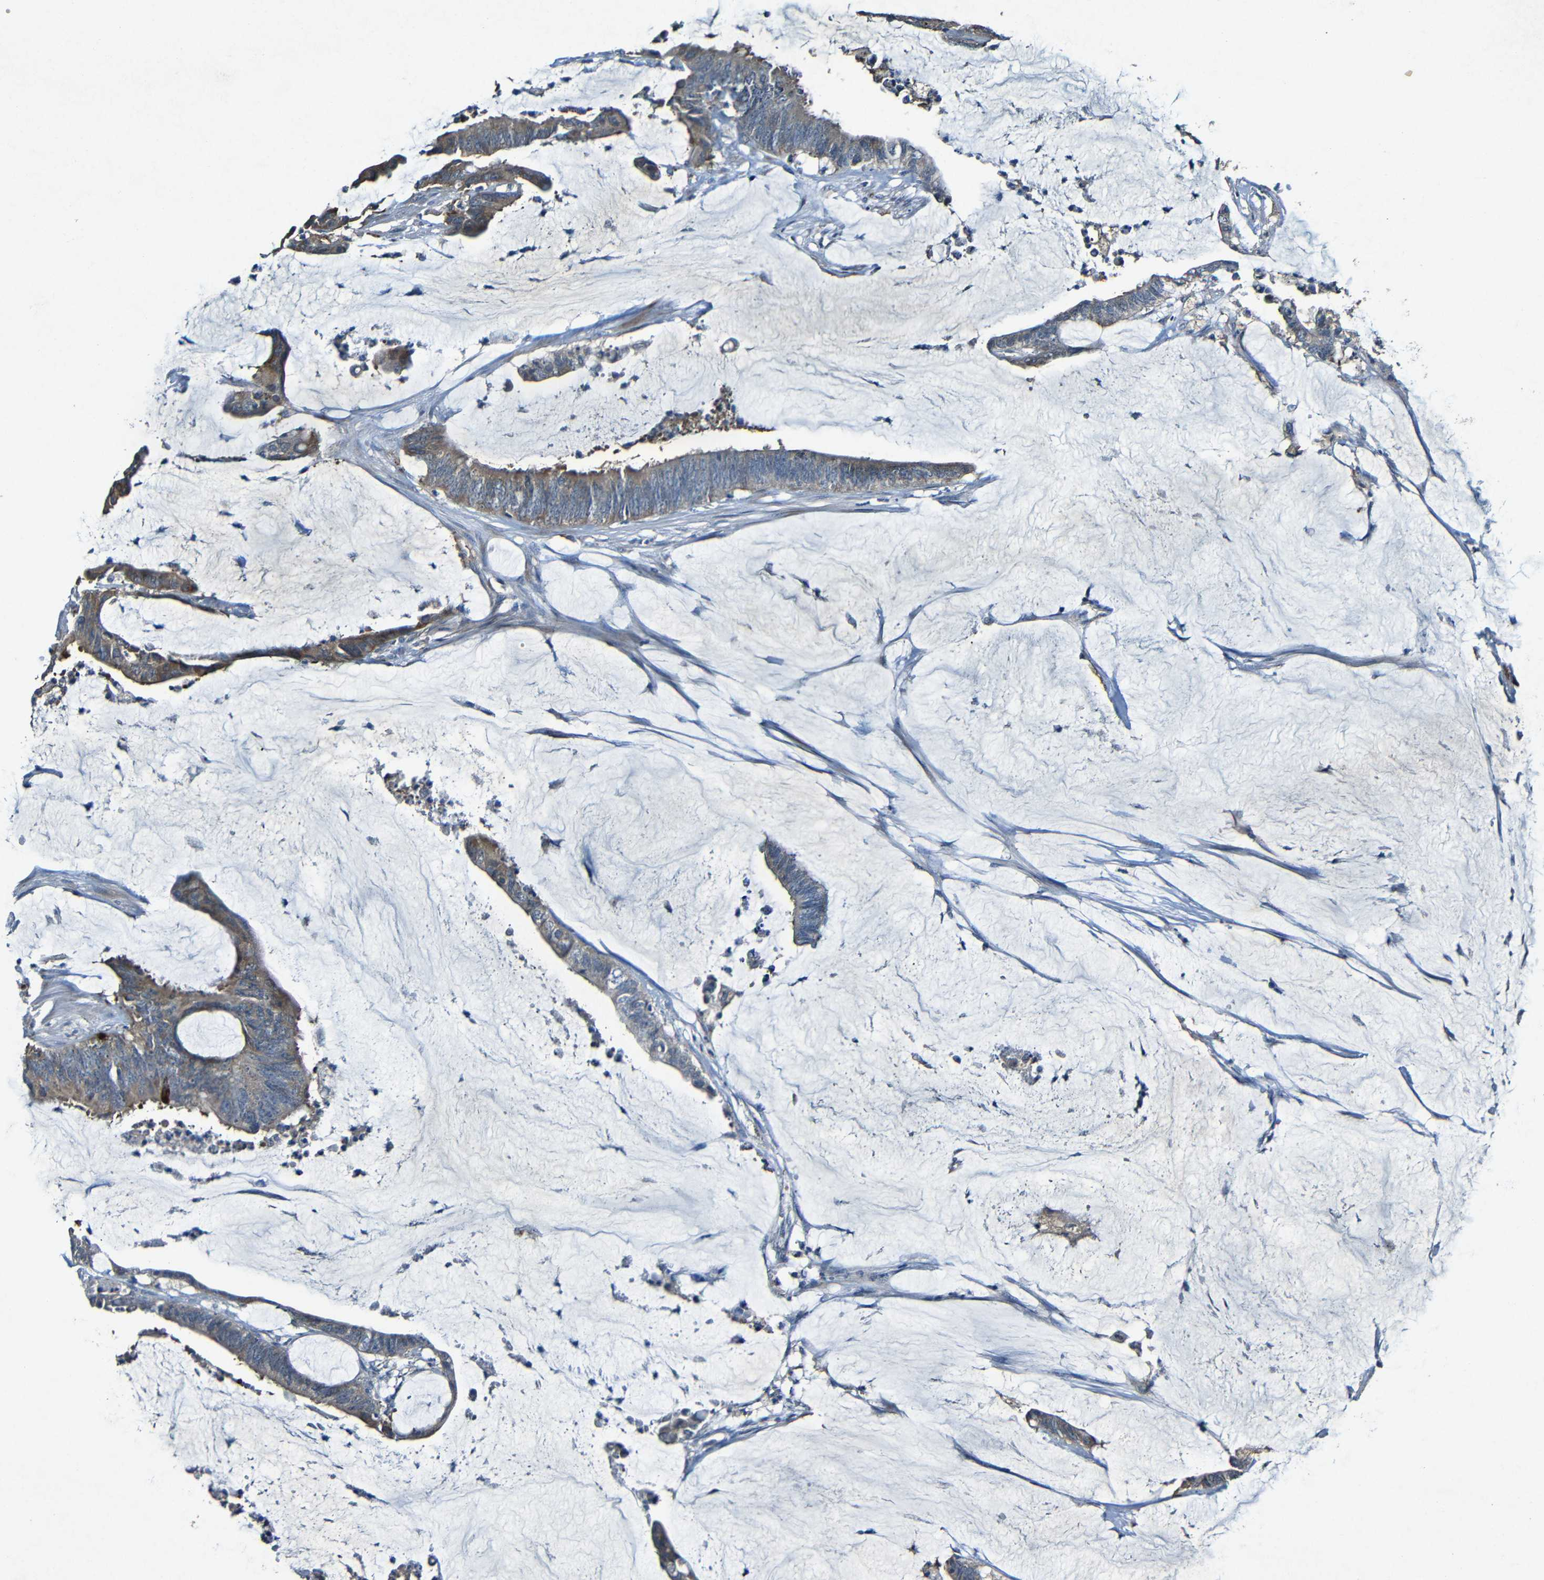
{"staining": {"intensity": "weak", "quantity": ">75%", "location": "cytoplasmic/membranous"}, "tissue": "colorectal cancer", "cell_type": "Tumor cells", "image_type": "cancer", "snomed": [{"axis": "morphology", "description": "Adenocarcinoma, NOS"}, {"axis": "topography", "description": "Rectum"}], "caption": "An image of human adenocarcinoma (colorectal) stained for a protein shows weak cytoplasmic/membranous brown staining in tumor cells. (DAB = brown stain, brightfield microscopy at high magnification).", "gene": "LRRC70", "patient": {"sex": "female", "age": 66}}